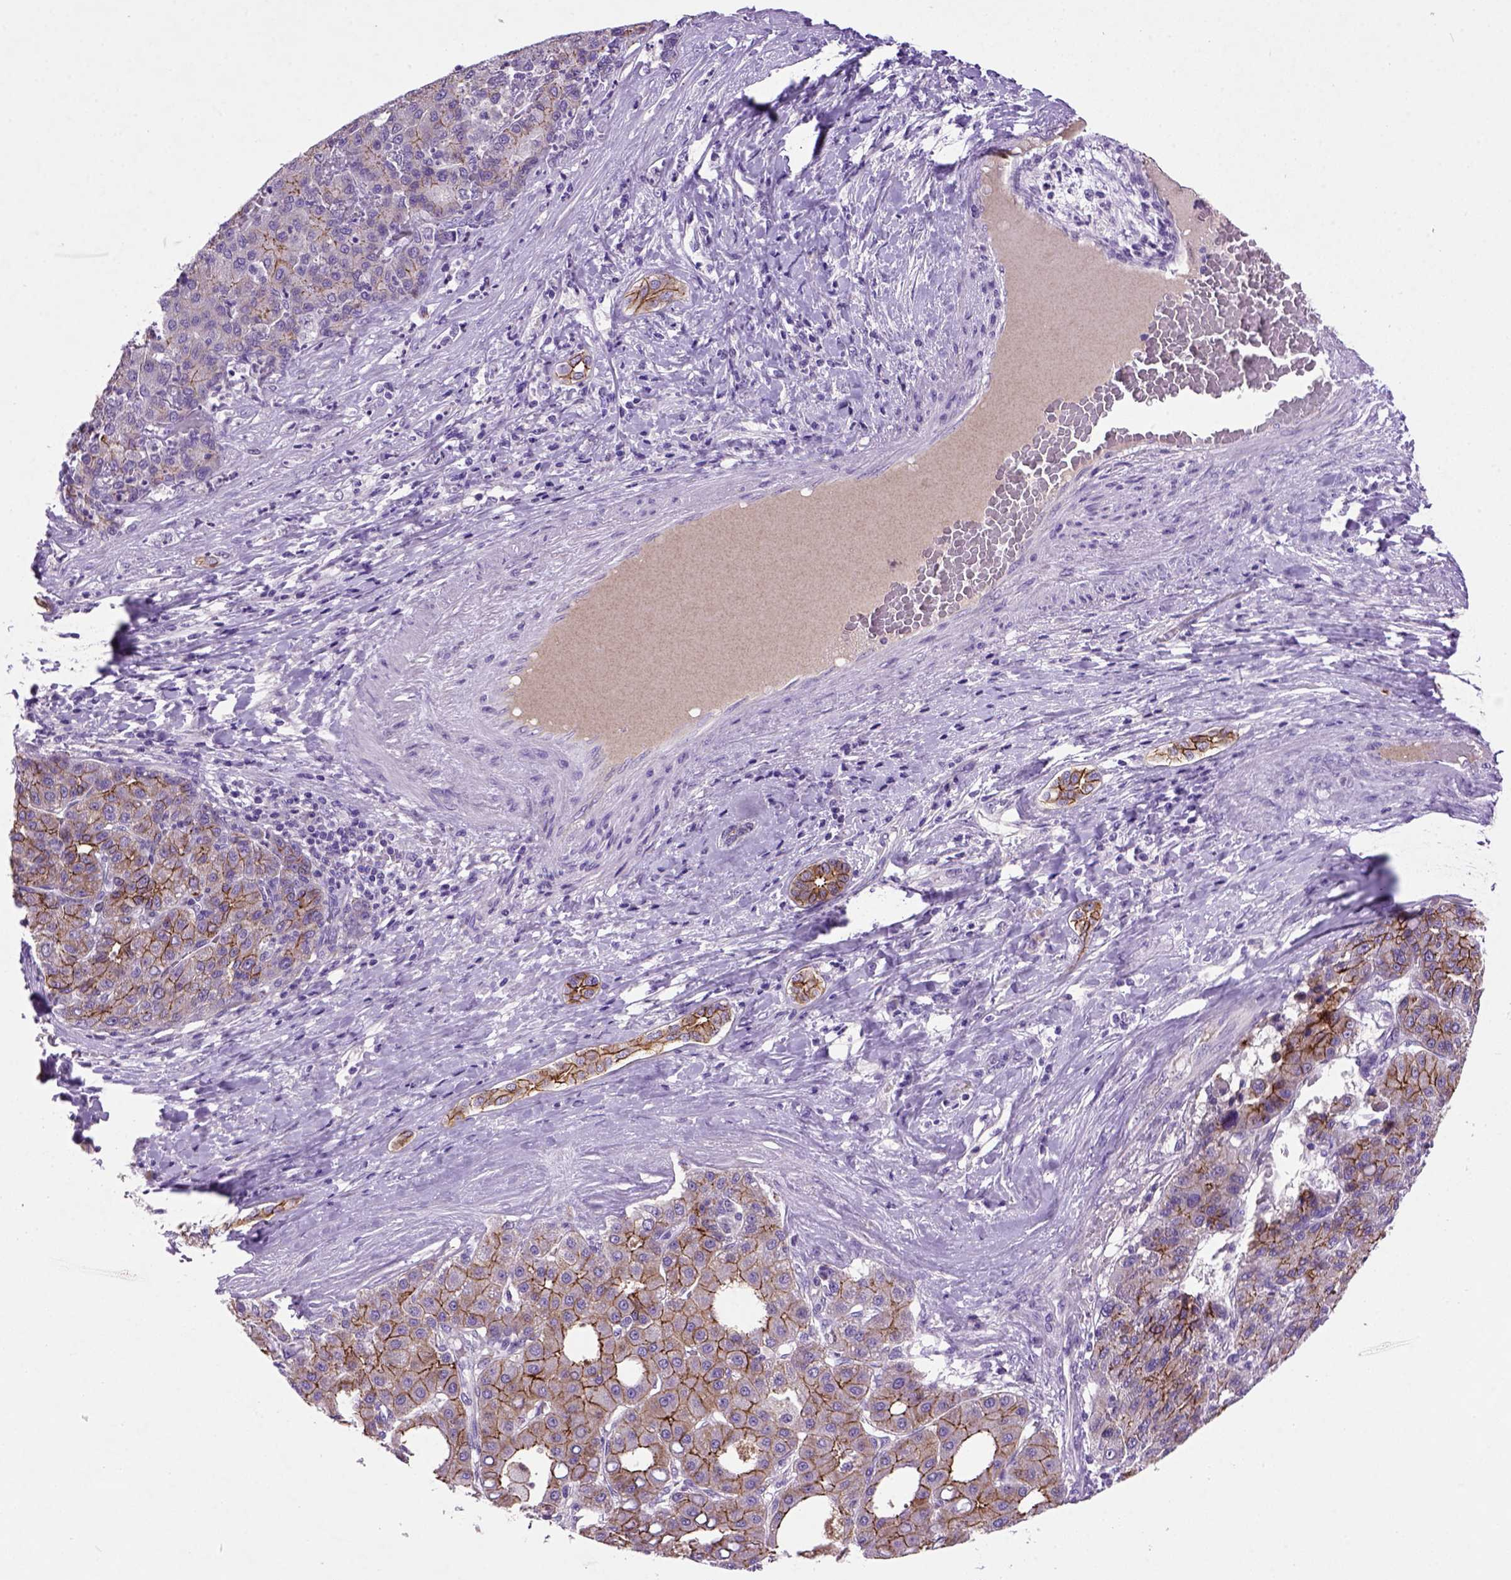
{"staining": {"intensity": "moderate", "quantity": "25%-75%", "location": "cytoplasmic/membranous"}, "tissue": "liver cancer", "cell_type": "Tumor cells", "image_type": "cancer", "snomed": [{"axis": "morphology", "description": "Carcinoma, Hepatocellular, NOS"}, {"axis": "topography", "description": "Liver"}], "caption": "Immunohistochemistry of liver hepatocellular carcinoma displays medium levels of moderate cytoplasmic/membranous staining in approximately 25%-75% of tumor cells.", "gene": "CDH1", "patient": {"sex": "male", "age": 65}}